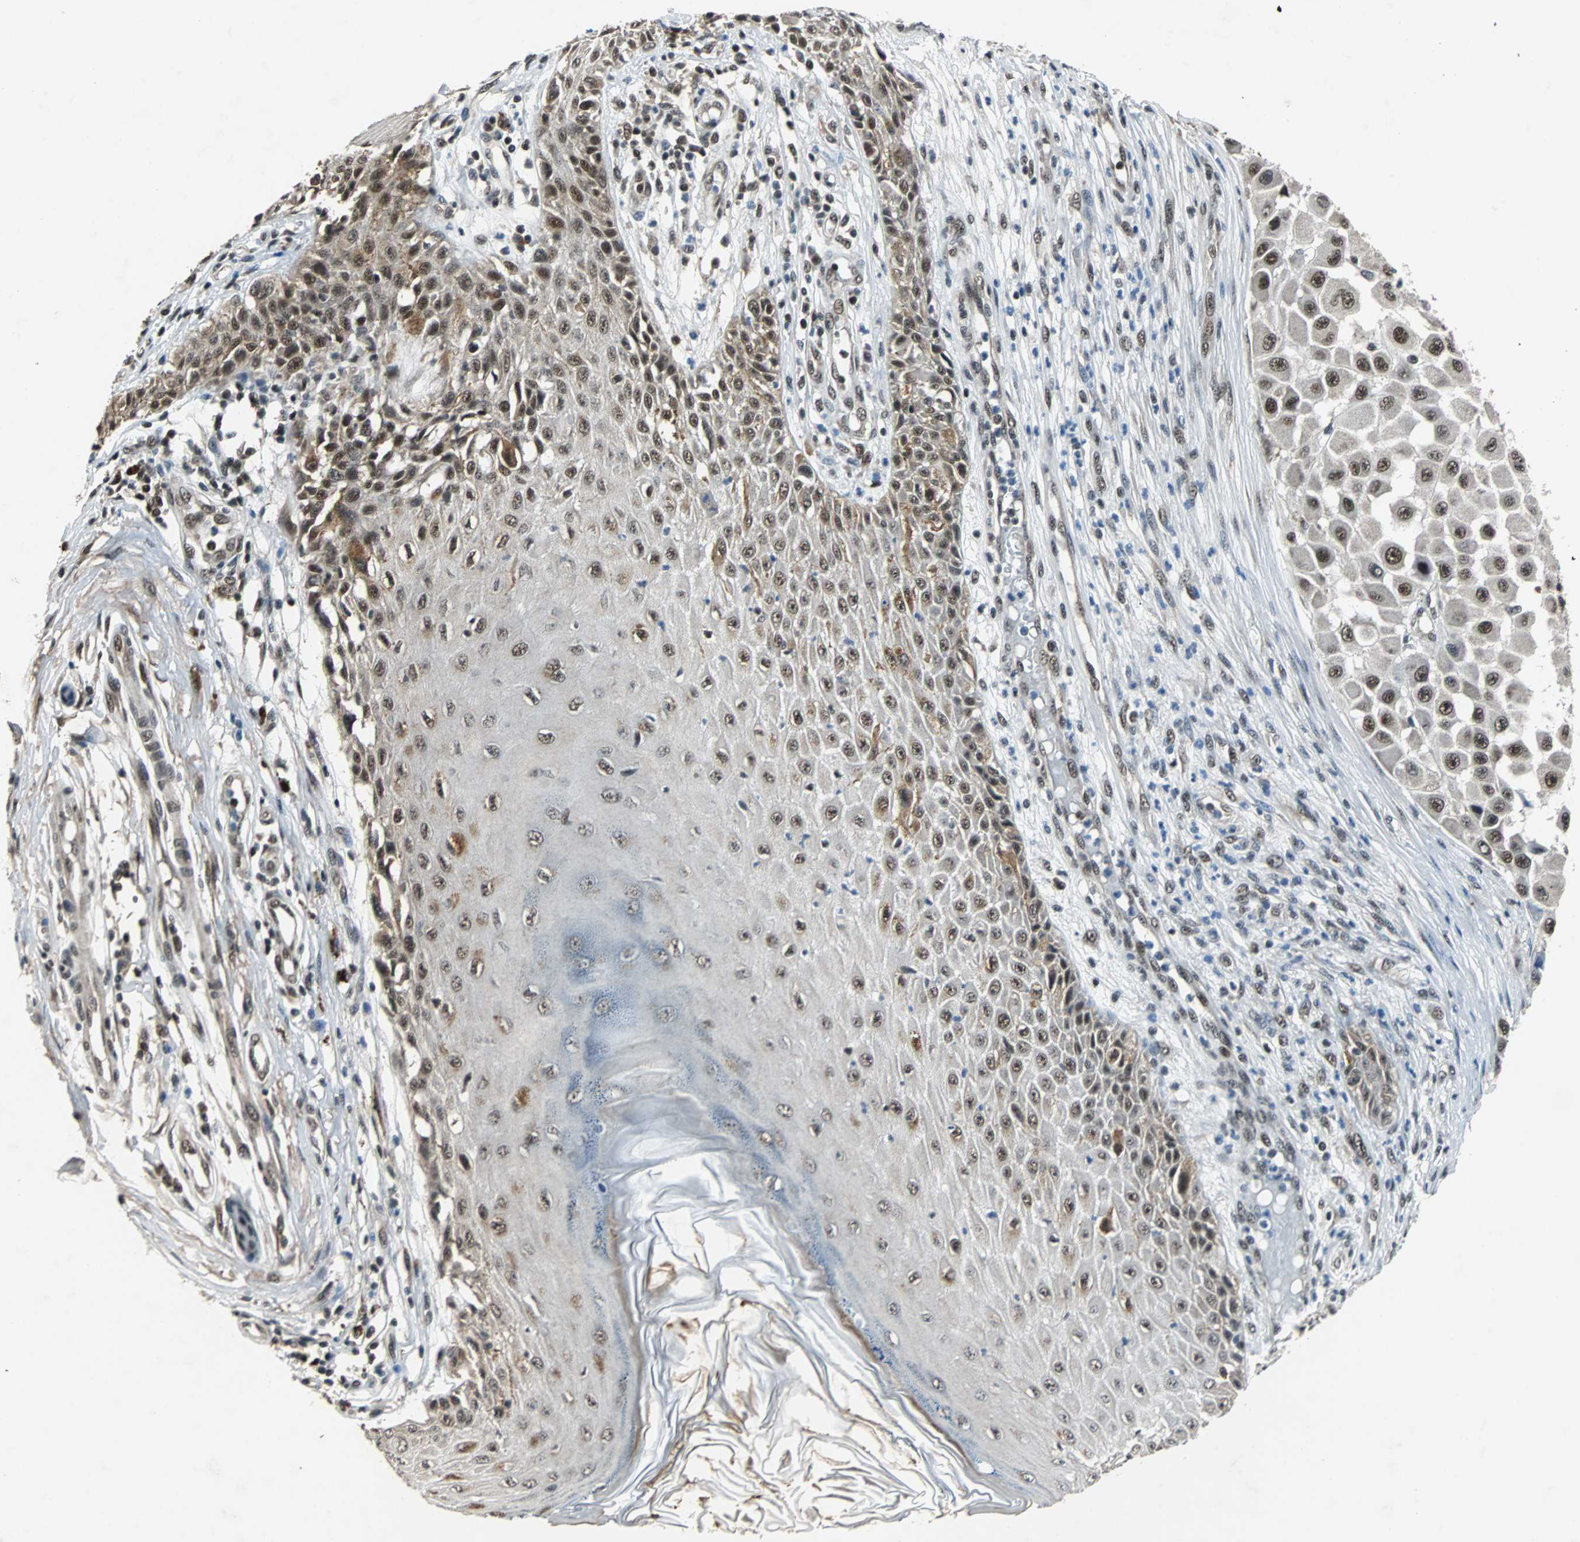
{"staining": {"intensity": "weak", "quantity": "25%-75%", "location": "nuclear"}, "tissue": "melanoma", "cell_type": "Tumor cells", "image_type": "cancer", "snomed": [{"axis": "morphology", "description": "Malignant melanoma, NOS"}, {"axis": "topography", "description": "Skin"}], "caption": "A low amount of weak nuclear positivity is seen in about 25%-75% of tumor cells in melanoma tissue.", "gene": "USP28", "patient": {"sex": "female", "age": 81}}